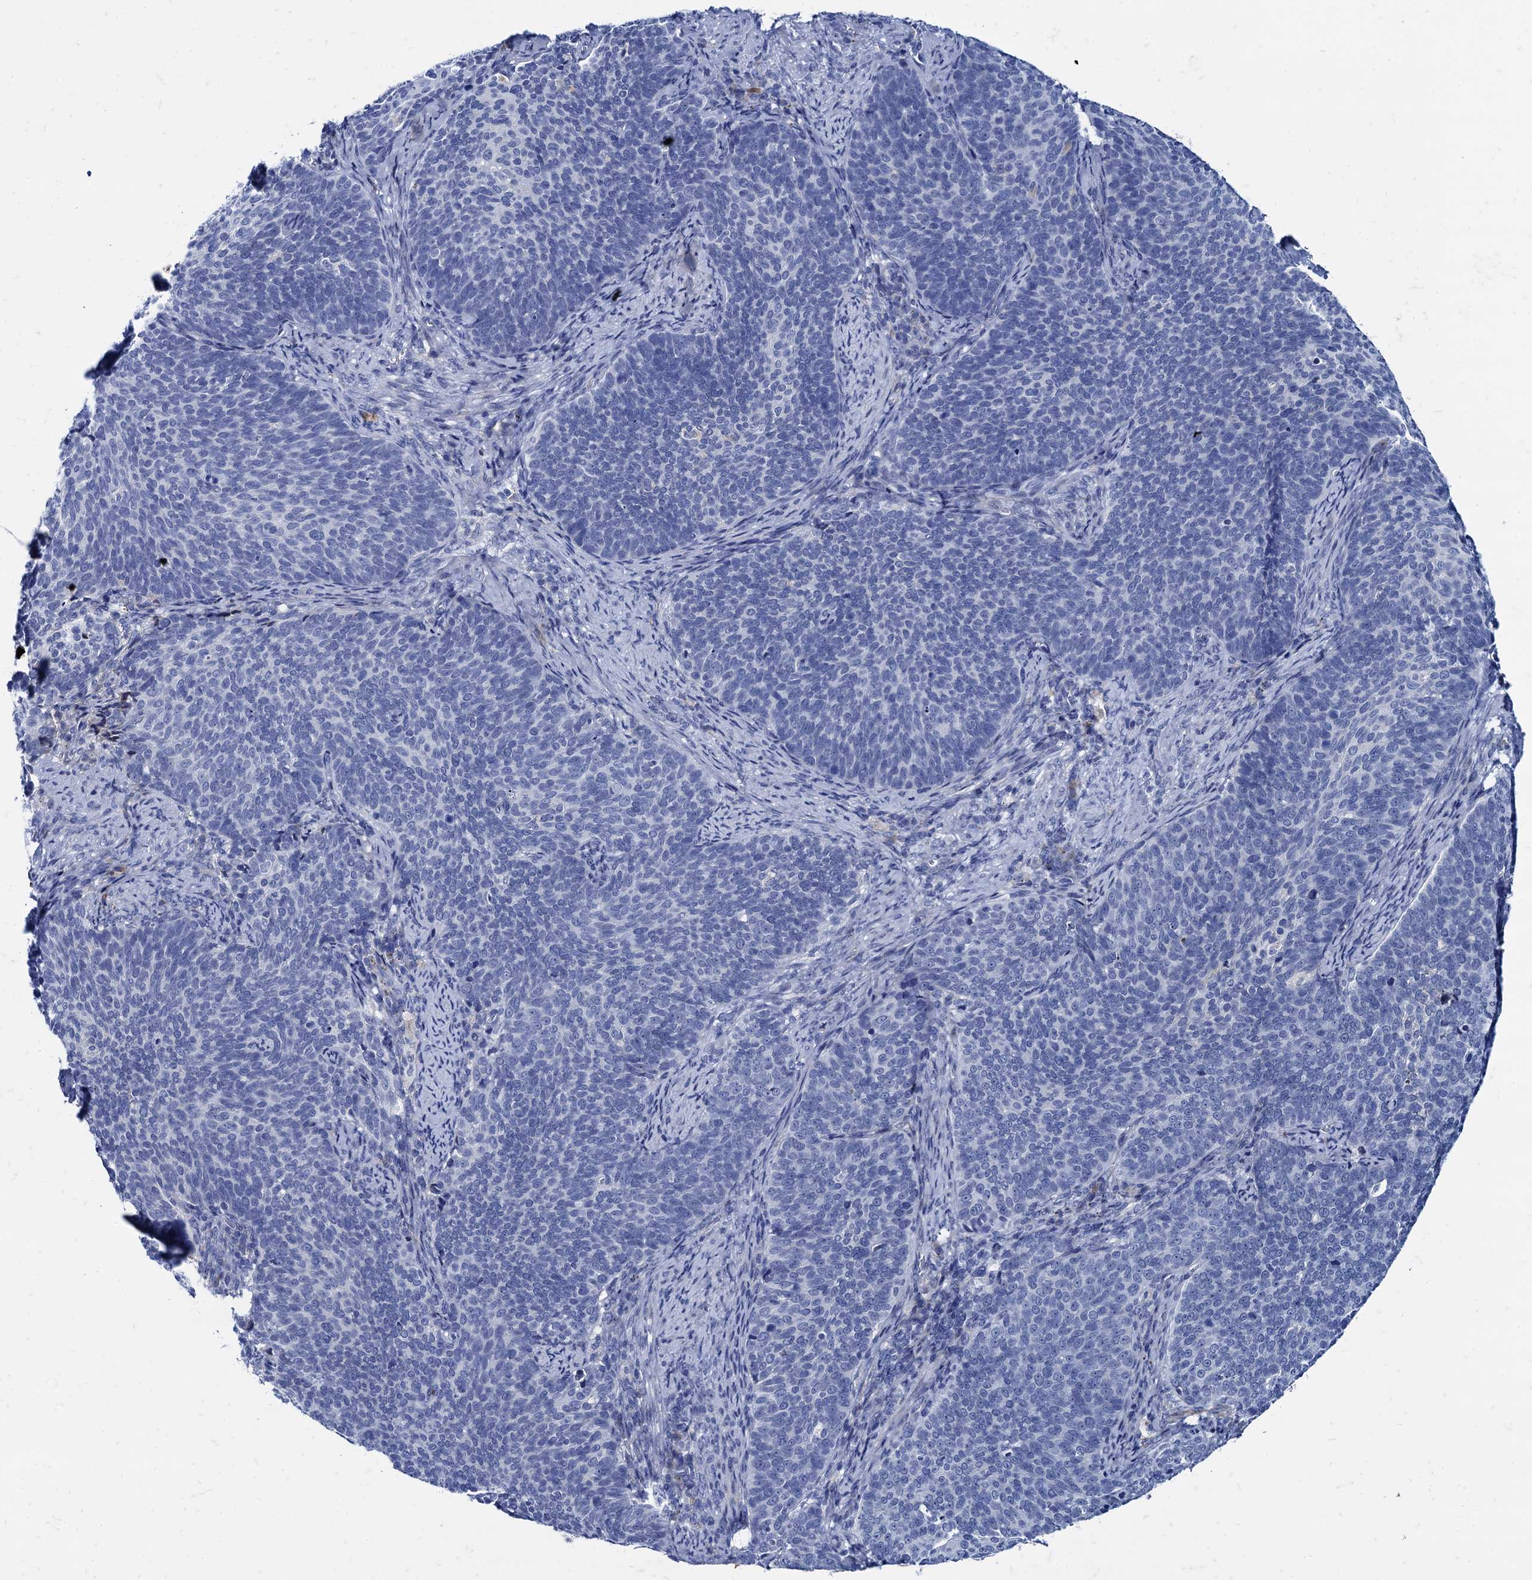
{"staining": {"intensity": "negative", "quantity": "none", "location": "none"}, "tissue": "cervical cancer", "cell_type": "Tumor cells", "image_type": "cancer", "snomed": [{"axis": "morphology", "description": "Squamous cell carcinoma, NOS"}, {"axis": "topography", "description": "Cervix"}], "caption": "Protein analysis of cervical cancer (squamous cell carcinoma) displays no significant expression in tumor cells. The staining is performed using DAB brown chromogen with nuclei counter-stained in using hematoxylin.", "gene": "TMEM72", "patient": {"sex": "female", "age": 41}}